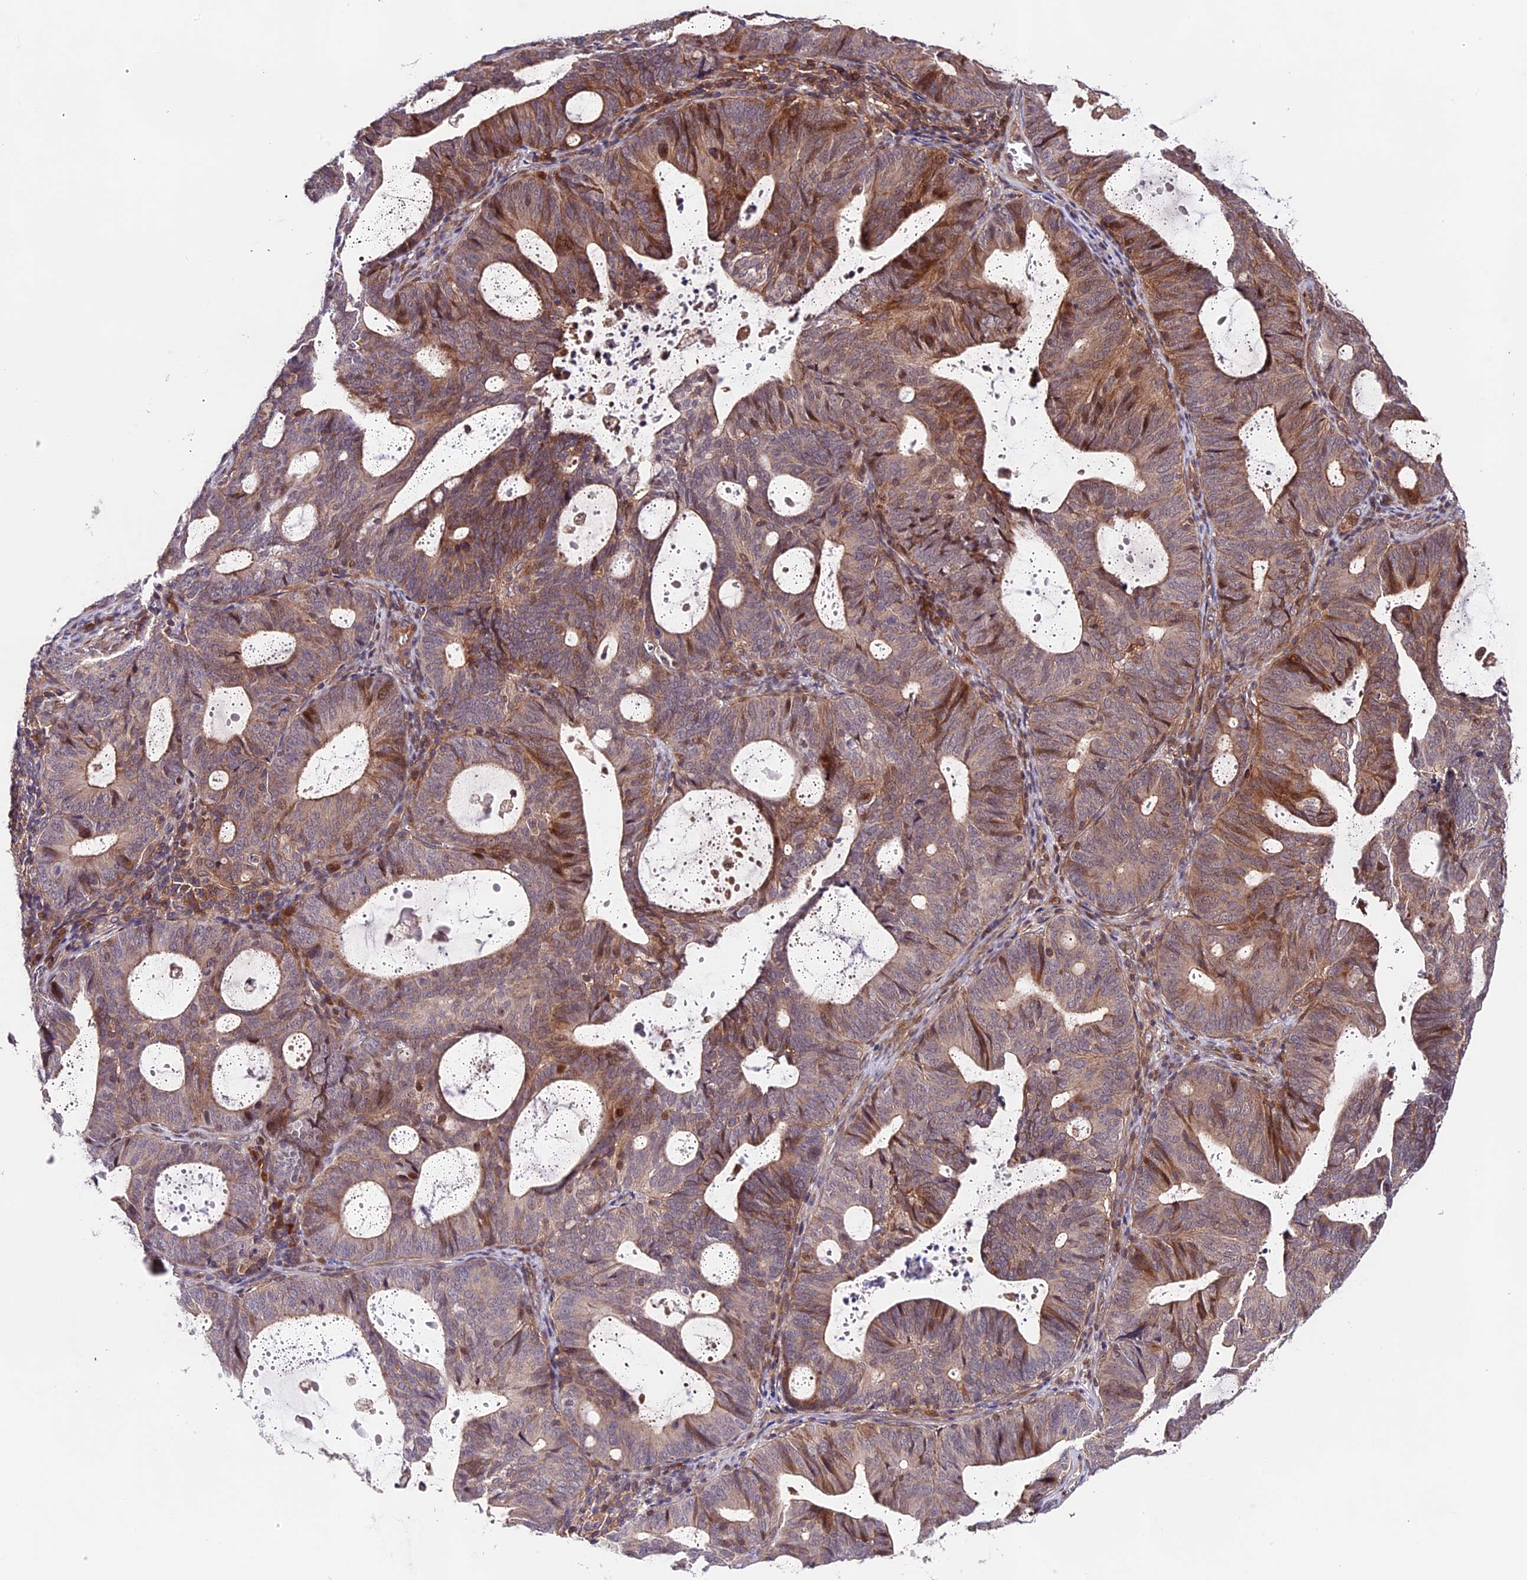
{"staining": {"intensity": "moderate", "quantity": ">75%", "location": "cytoplasmic/membranous,nuclear"}, "tissue": "endometrial cancer", "cell_type": "Tumor cells", "image_type": "cancer", "snomed": [{"axis": "morphology", "description": "Adenocarcinoma, NOS"}, {"axis": "topography", "description": "Uterus"}], "caption": "Immunohistochemistry of human adenocarcinoma (endometrial) demonstrates medium levels of moderate cytoplasmic/membranous and nuclear expression in about >75% of tumor cells.", "gene": "CACNA1H", "patient": {"sex": "female", "age": 83}}